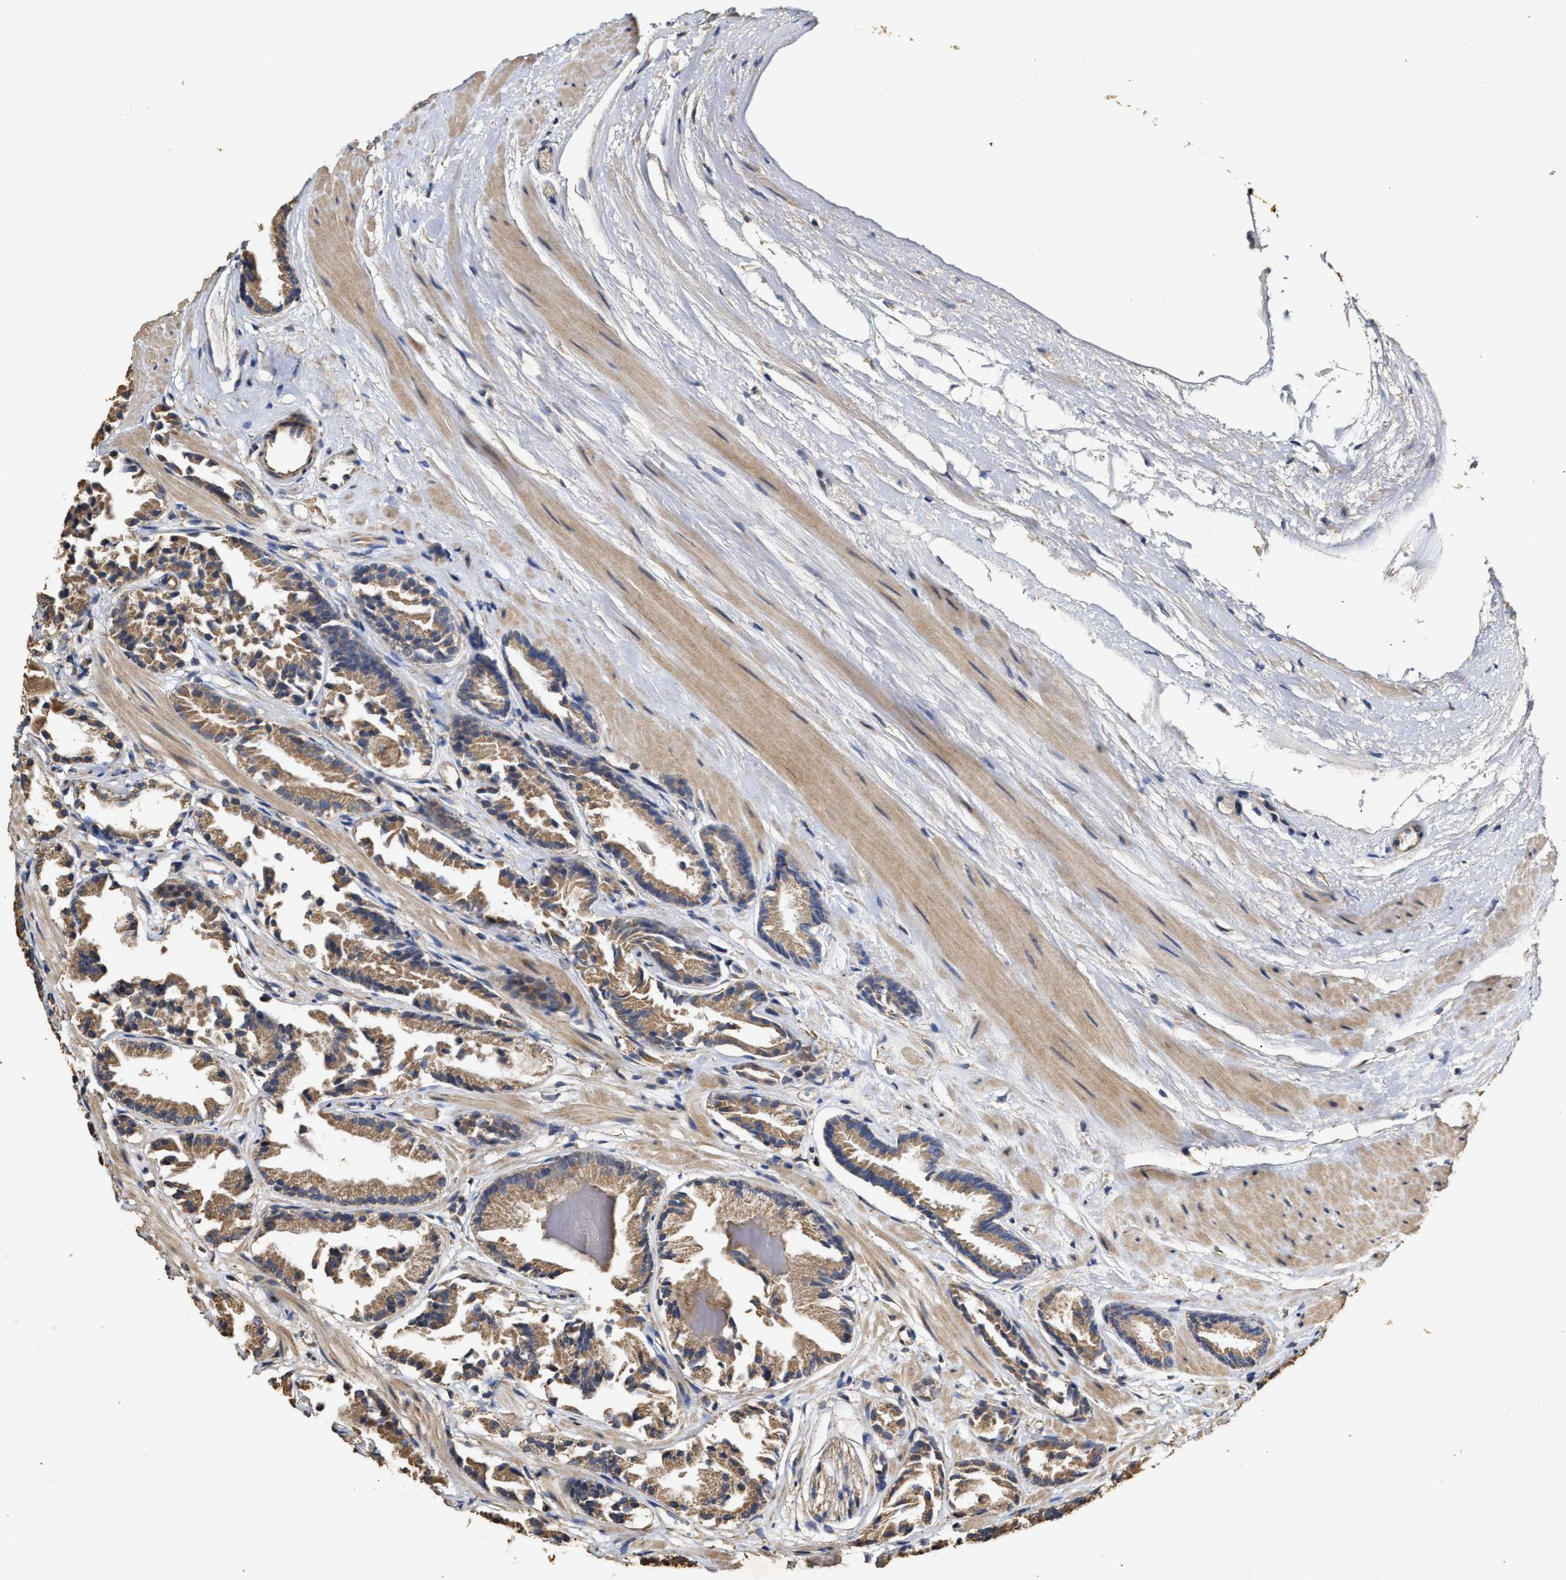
{"staining": {"intensity": "moderate", "quantity": ">75%", "location": "cytoplasmic/membranous"}, "tissue": "prostate cancer", "cell_type": "Tumor cells", "image_type": "cancer", "snomed": [{"axis": "morphology", "description": "Adenocarcinoma, Low grade"}, {"axis": "topography", "description": "Prostate"}], "caption": "A brown stain shows moderate cytoplasmic/membranous staining of a protein in prostate cancer tumor cells.", "gene": "NAV1", "patient": {"sex": "male", "age": 51}}